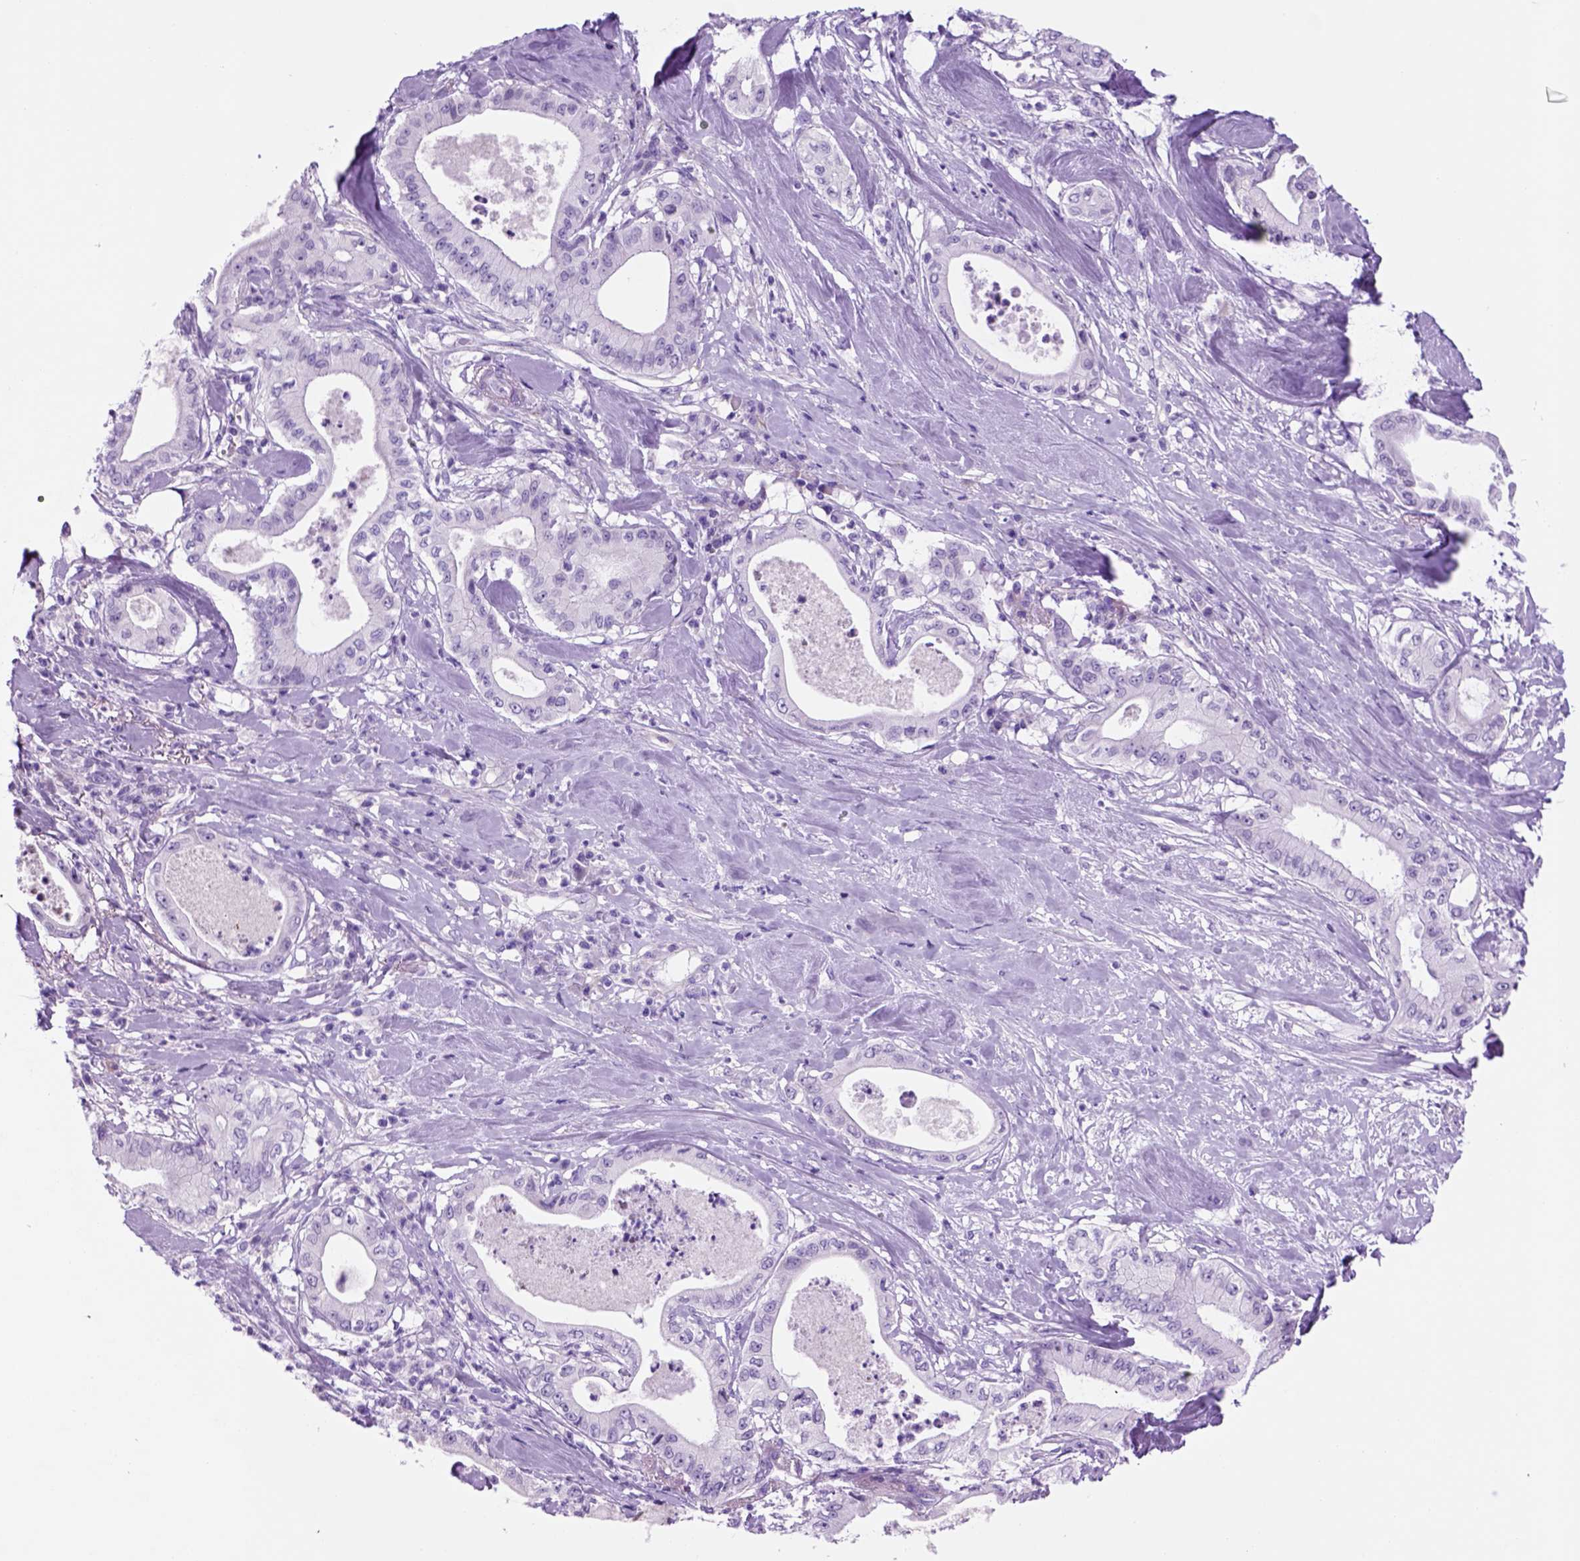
{"staining": {"intensity": "negative", "quantity": "none", "location": "none"}, "tissue": "pancreatic cancer", "cell_type": "Tumor cells", "image_type": "cancer", "snomed": [{"axis": "morphology", "description": "Adenocarcinoma, NOS"}, {"axis": "topography", "description": "Pancreas"}], "caption": "Immunohistochemical staining of human adenocarcinoma (pancreatic) shows no significant expression in tumor cells.", "gene": "HHIPL2", "patient": {"sex": "male", "age": 71}}